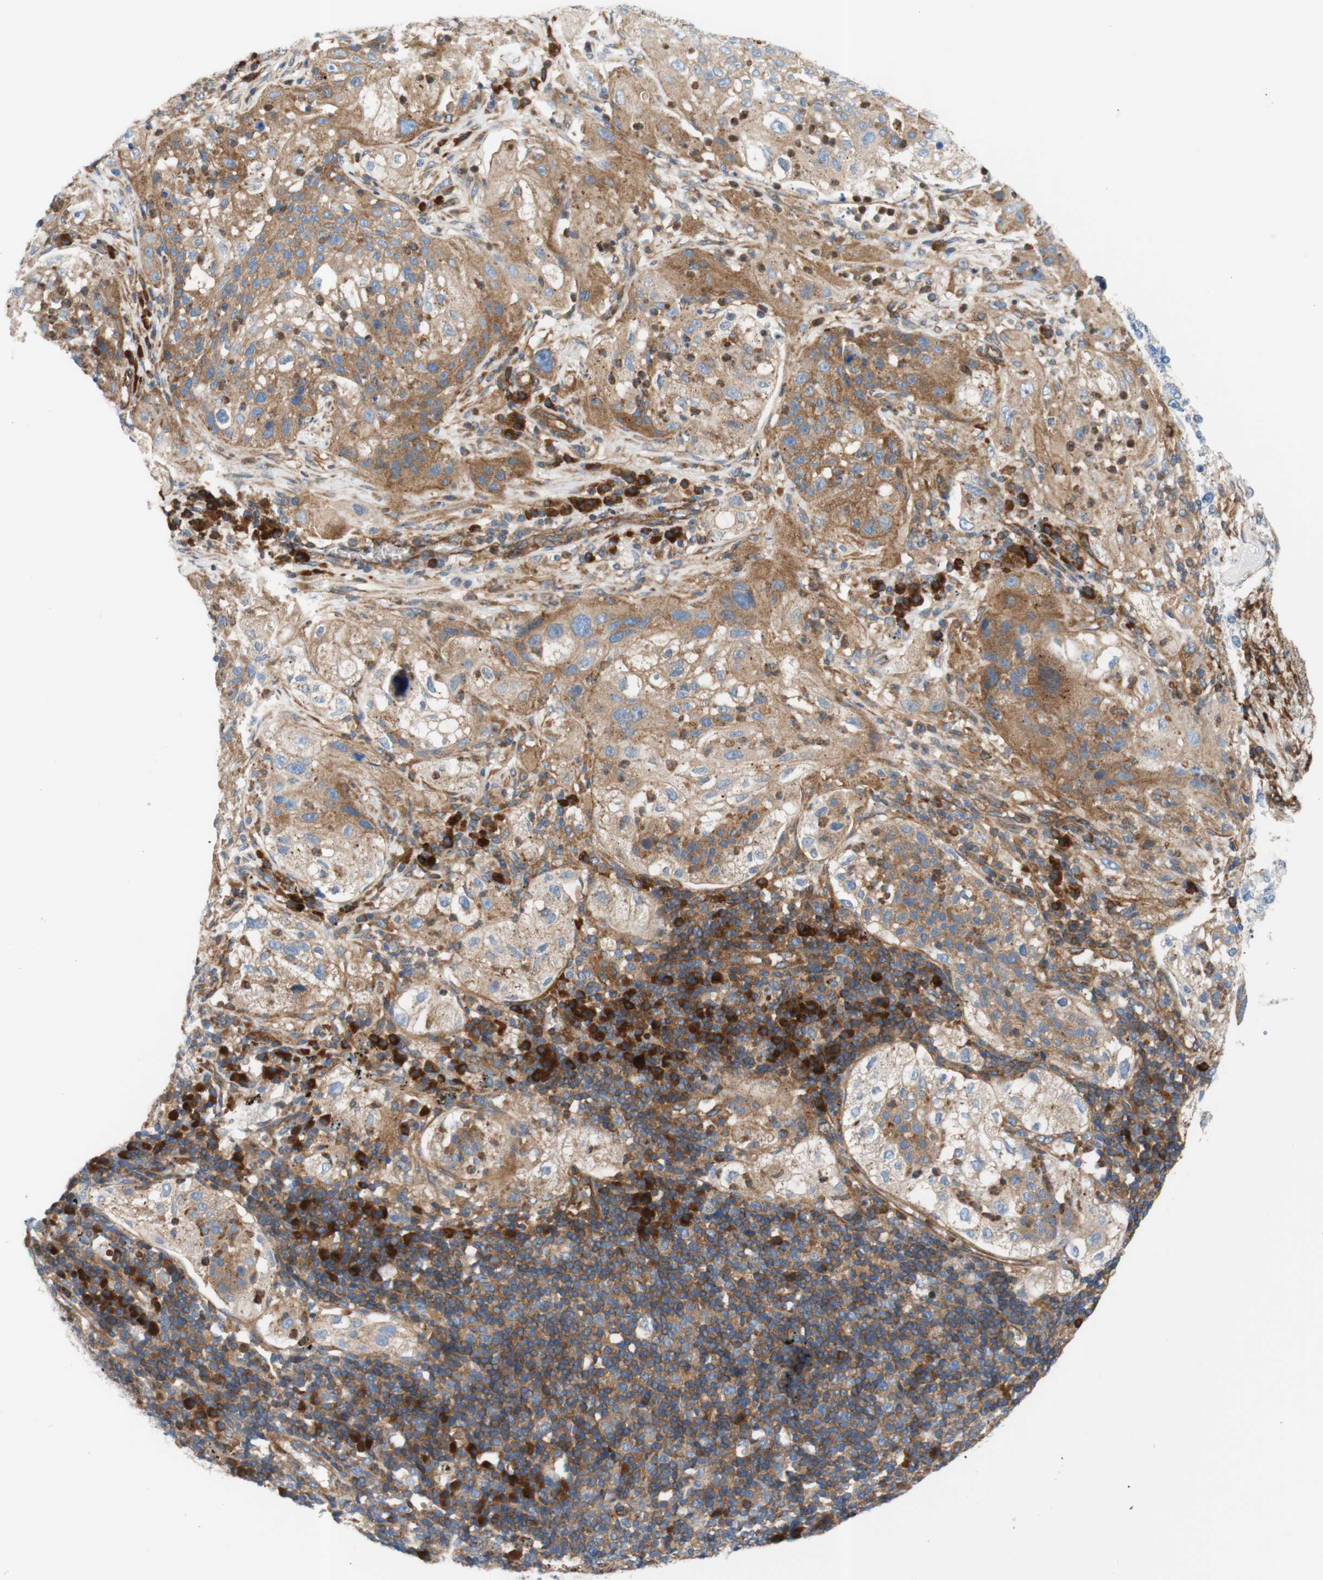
{"staining": {"intensity": "weak", "quantity": "25%-75%", "location": "cytoplasmic/membranous"}, "tissue": "lung cancer", "cell_type": "Tumor cells", "image_type": "cancer", "snomed": [{"axis": "morphology", "description": "Inflammation, NOS"}, {"axis": "morphology", "description": "Squamous cell carcinoma, NOS"}, {"axis": "topography", "description": "Lymph node"}, {"axis": "topography", "description": "Soft tissue"}, {"axis": "topography", "description": "Lung"}], "caption": "IHC micrograph of neoplastic tissue: squamous cell carcinoma (lung) stained using immunohistochemistry (IHC) displays low levels of weak protein expression localized specifically in the cytoplasmic/membranous of tumor cells, appearing as a cytoplasmic/membranous brown color.", "gene": "STOM", "patient": {"sex": "male", "age": 66}}